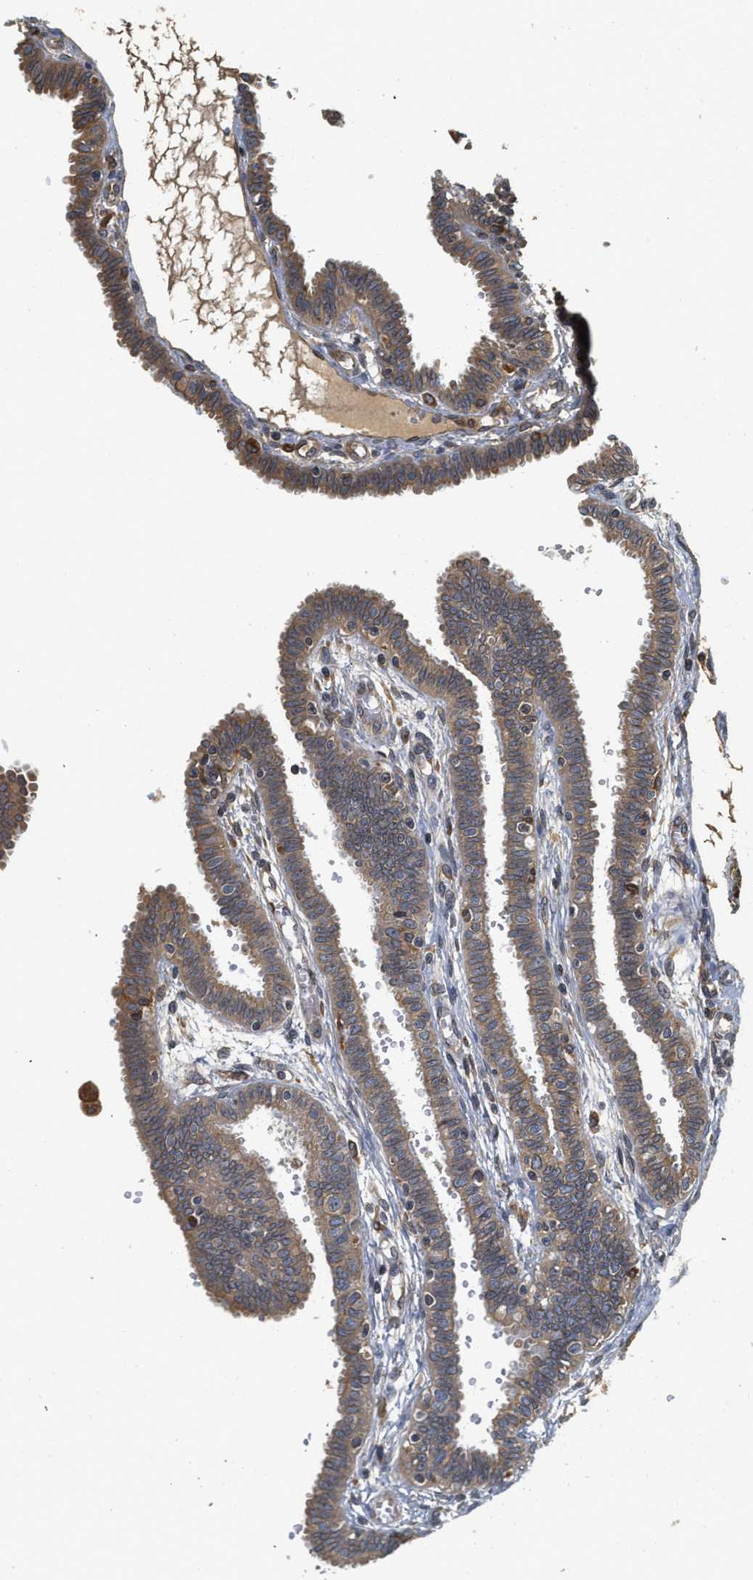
{"staining": {"intensity": "moderate", "quantity": ">75%", "location": "cytoplasmic/membranous"}, "tissue": "fallopian tube", "cell_type": "Glandular cells", "image_type": "normal", "snomed": [{"axis": "morphology", "description": "Normal tissue, NOS"}, {"axis": "topography", "description": "Fallopian tube"}], "caption": "Human fallopian tube stained with a brown dye shows moderate cytoplasmic/membranous positive positivity in about >75% of glandular cells.", "gene": "BCAP31", "patient": {"sex": "female", "age": 32}}